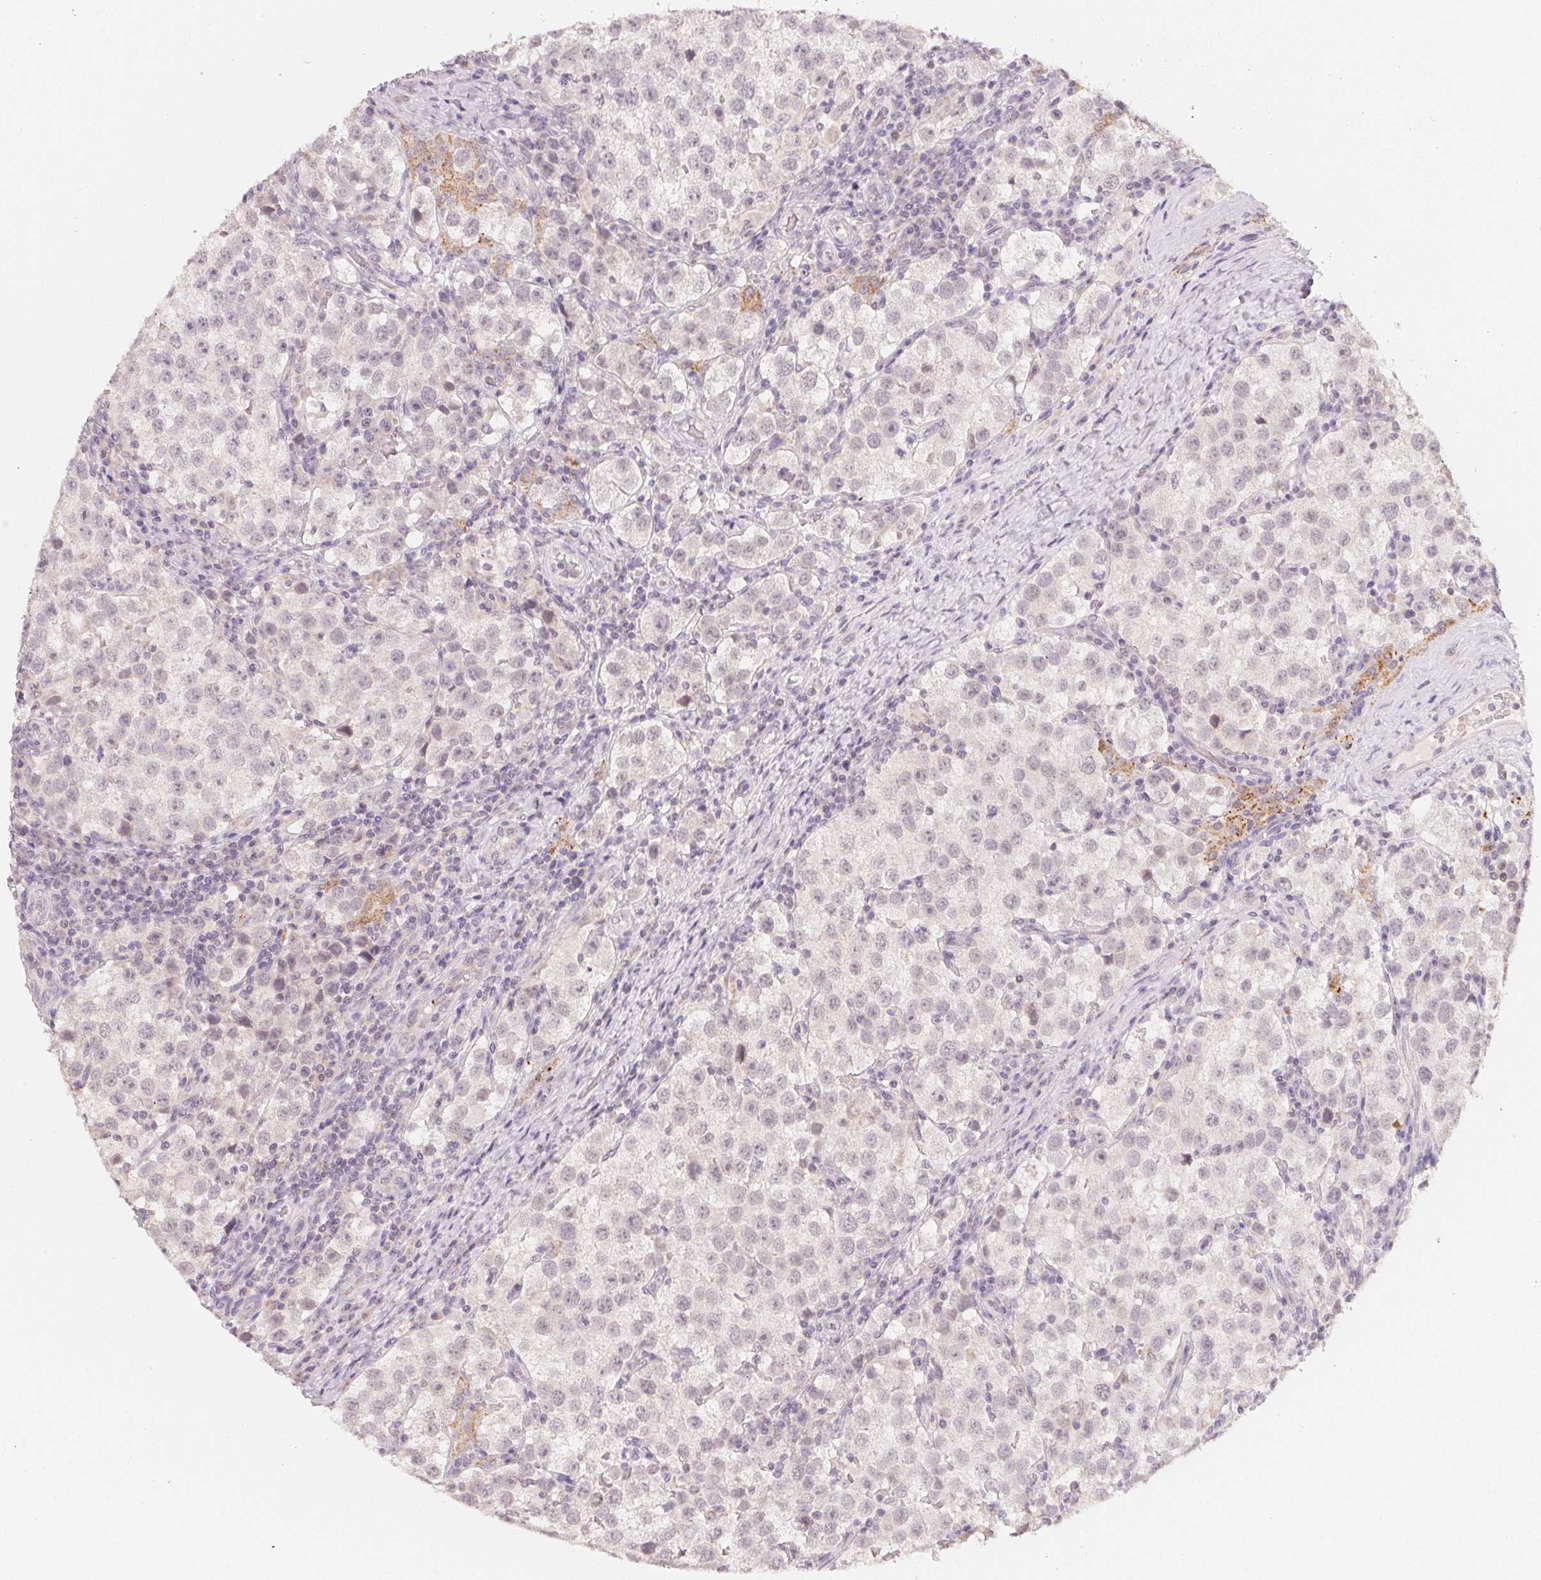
{"staining": {"intensity": "negative", "quantity": "none", "location": "none"}, "tissue": "testis cancer", "cell_type": "Tumor cells", "image_type": "cancer", "snomed": [{"axis": "morphology", "description": "Seminoma, NOS"}, {"axis": "topography", "description": "Testis"}], "caption": "Human testis seminoma stained for a protein using IHC demonstrates no expression in tumor cells.", "gene": "ANKRD31", "patient": {"sex": "male", "age": 37}}